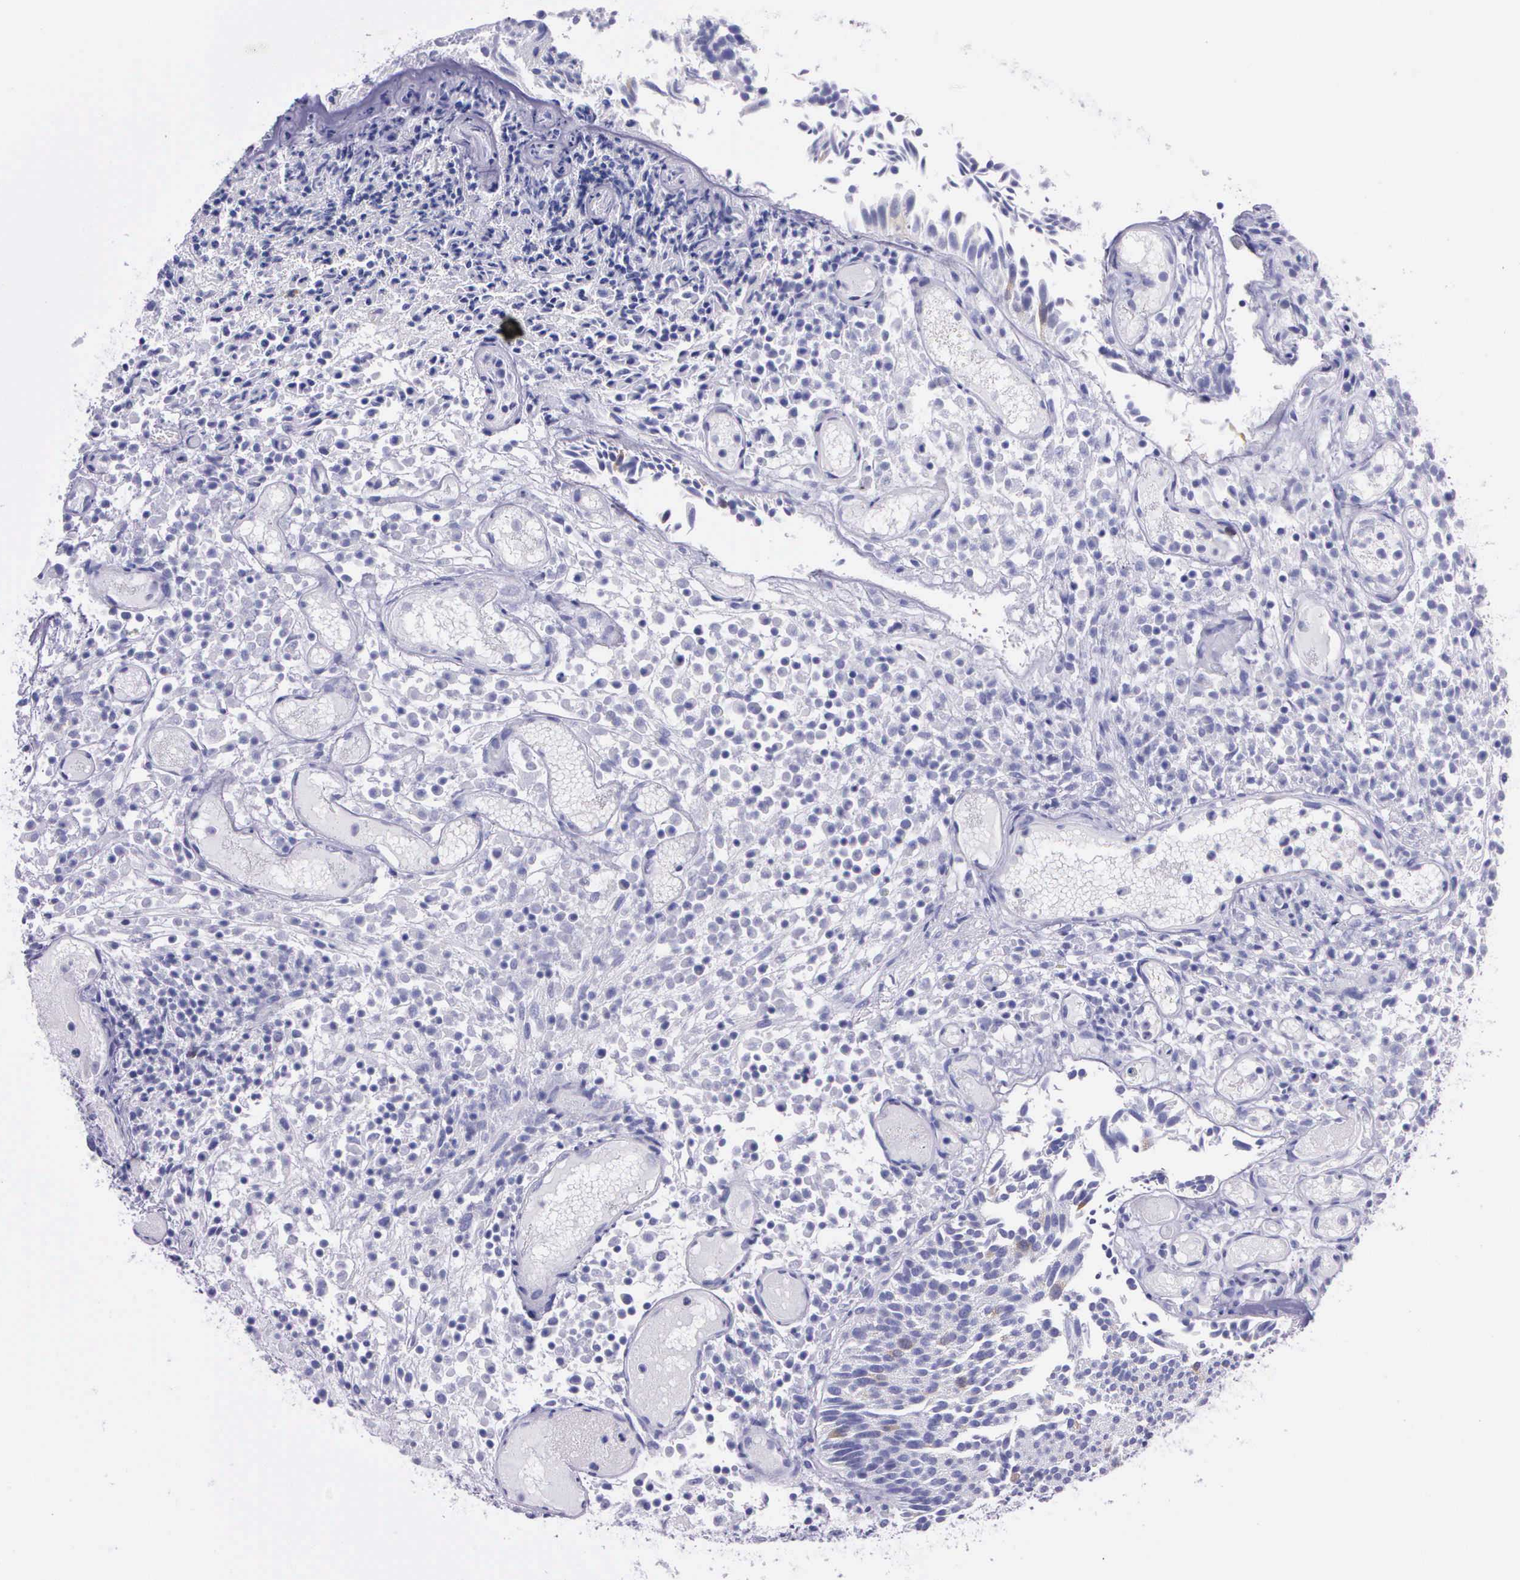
{"staining": {"intensity": "moderate", "quantity": "<25%", "location": "cytoplasmic/membranous,nuclear"}, "tissue": "urothelial cancer", "cell_type": "Tumor cells", "image_type": "cancer", "snomed": [{"axis": "morphology", "description": "Urothelial carcinoma, Low grade"}, {"axis": "topography", "description": "Urinary bladder"}], "caption": "Immunohistochemistry image of neoplastic tissue: human urothelial cancer stained using IHC reveals low levels of moderate protein expression localized specifically in the cytoplasmic/membranous and nuclear of tumor cells, appearing as a cytoplasmic/membranous and nuclear brown color.", "gene": "CCNB1", "patient": {"sex": "male", "age": 85}}